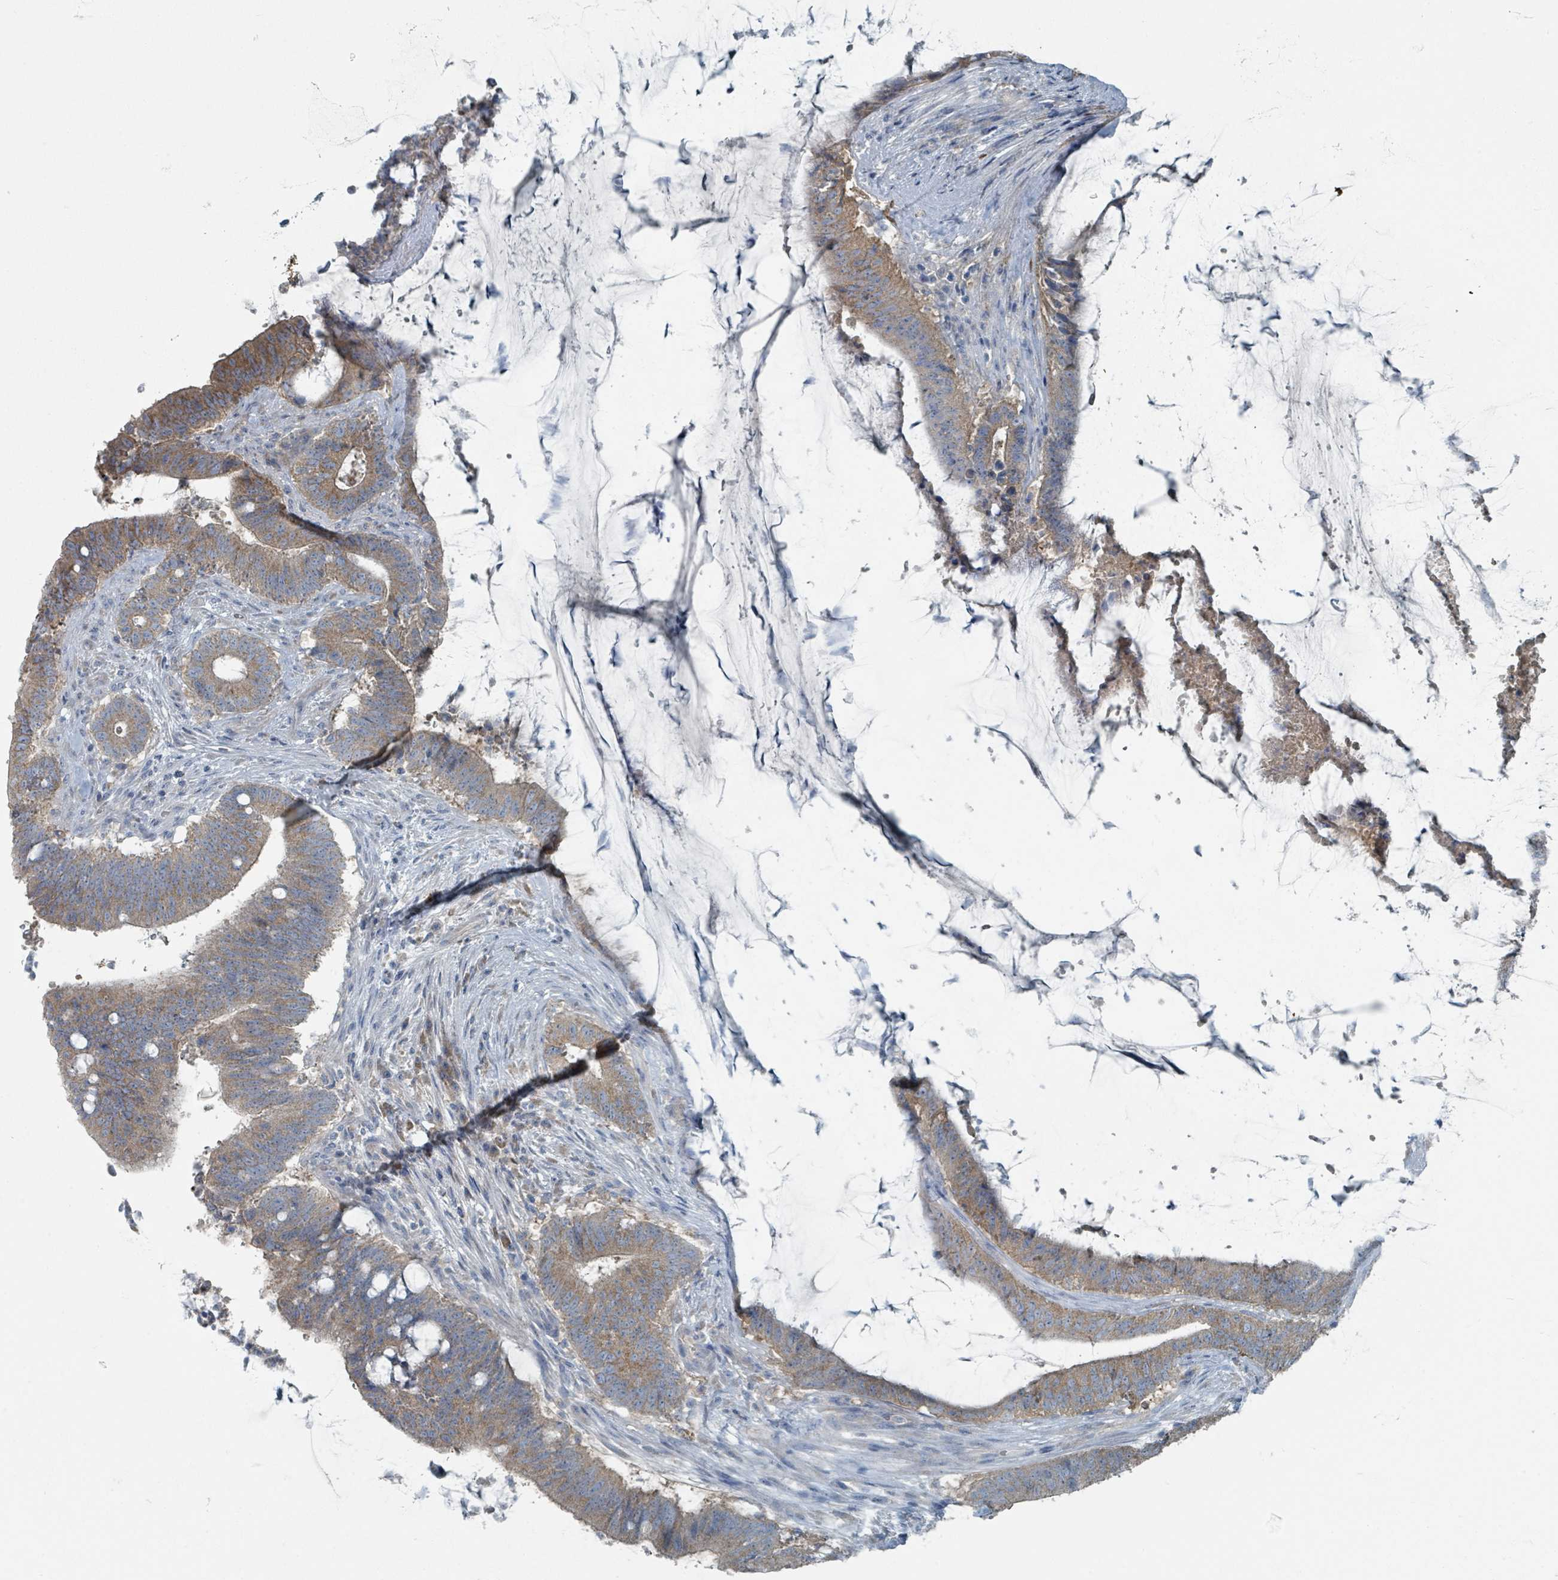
{"staining": {"intensity": "moderate", "quantity": ">75%", "location": "cytoplasmic/membranous"}, "tissue": "colorectal cancer", "cell_type": "Tumor cells", "image_type": "cancer", "snomed": [{"axis": "morphology", "description": "Adenocarcinoma, NOS"}, {"axis": "topography", "description": "Colon"}], "caption": "DAB immunohistochemical staining of human adenocarcinoma (colorectal) reveals moderate cytoplasmic/membranous protein expression in about >75% of tumor cells. (DAB (3,3'-diaminobenzidine) = brown stain, brightfield microscopy at high magnification).", "gene": "RASA4", "patient": {"sex": "female", "age": 43}}